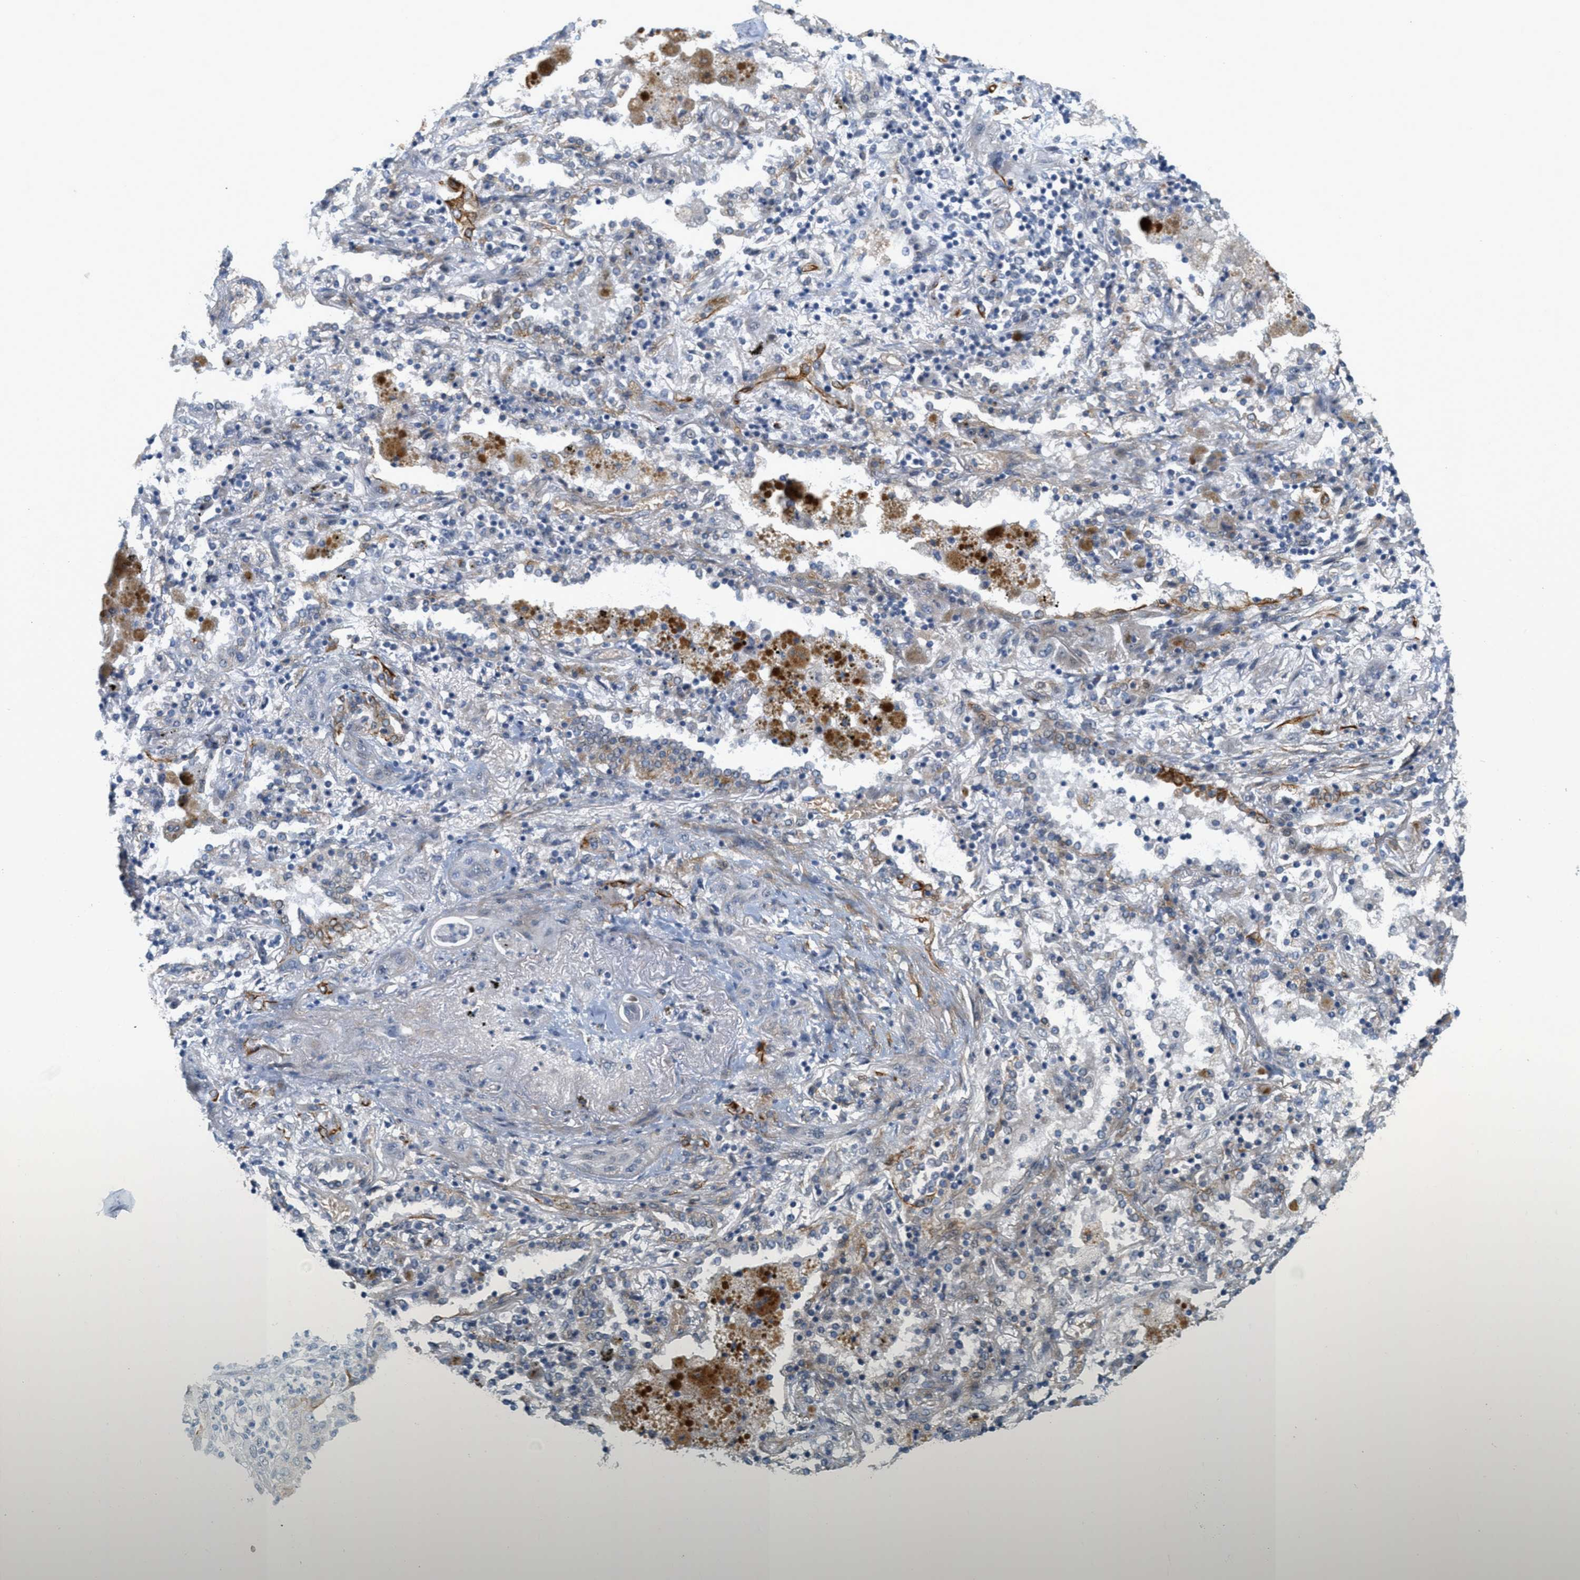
{"staining": {"intensity": "moderate", "quantity": "<25%", "location": "cytoplasmic/membranous"}, "tissue": "lung cancer", "cell_type": "Tumor cells", "image_type": "cancer", "snomed": [{"axis": "morphology", "description": "Squamous cell carcinoma, NOS"}, {"axis": "topography", "description": "Lung"}], "caption": "An image of lung cancer stained for a protein shows moderate cytoplasmic/membranous brown staining in tumor cells.", "gene": "MRS2", "patient": {"sex": "female", "age": 47}}